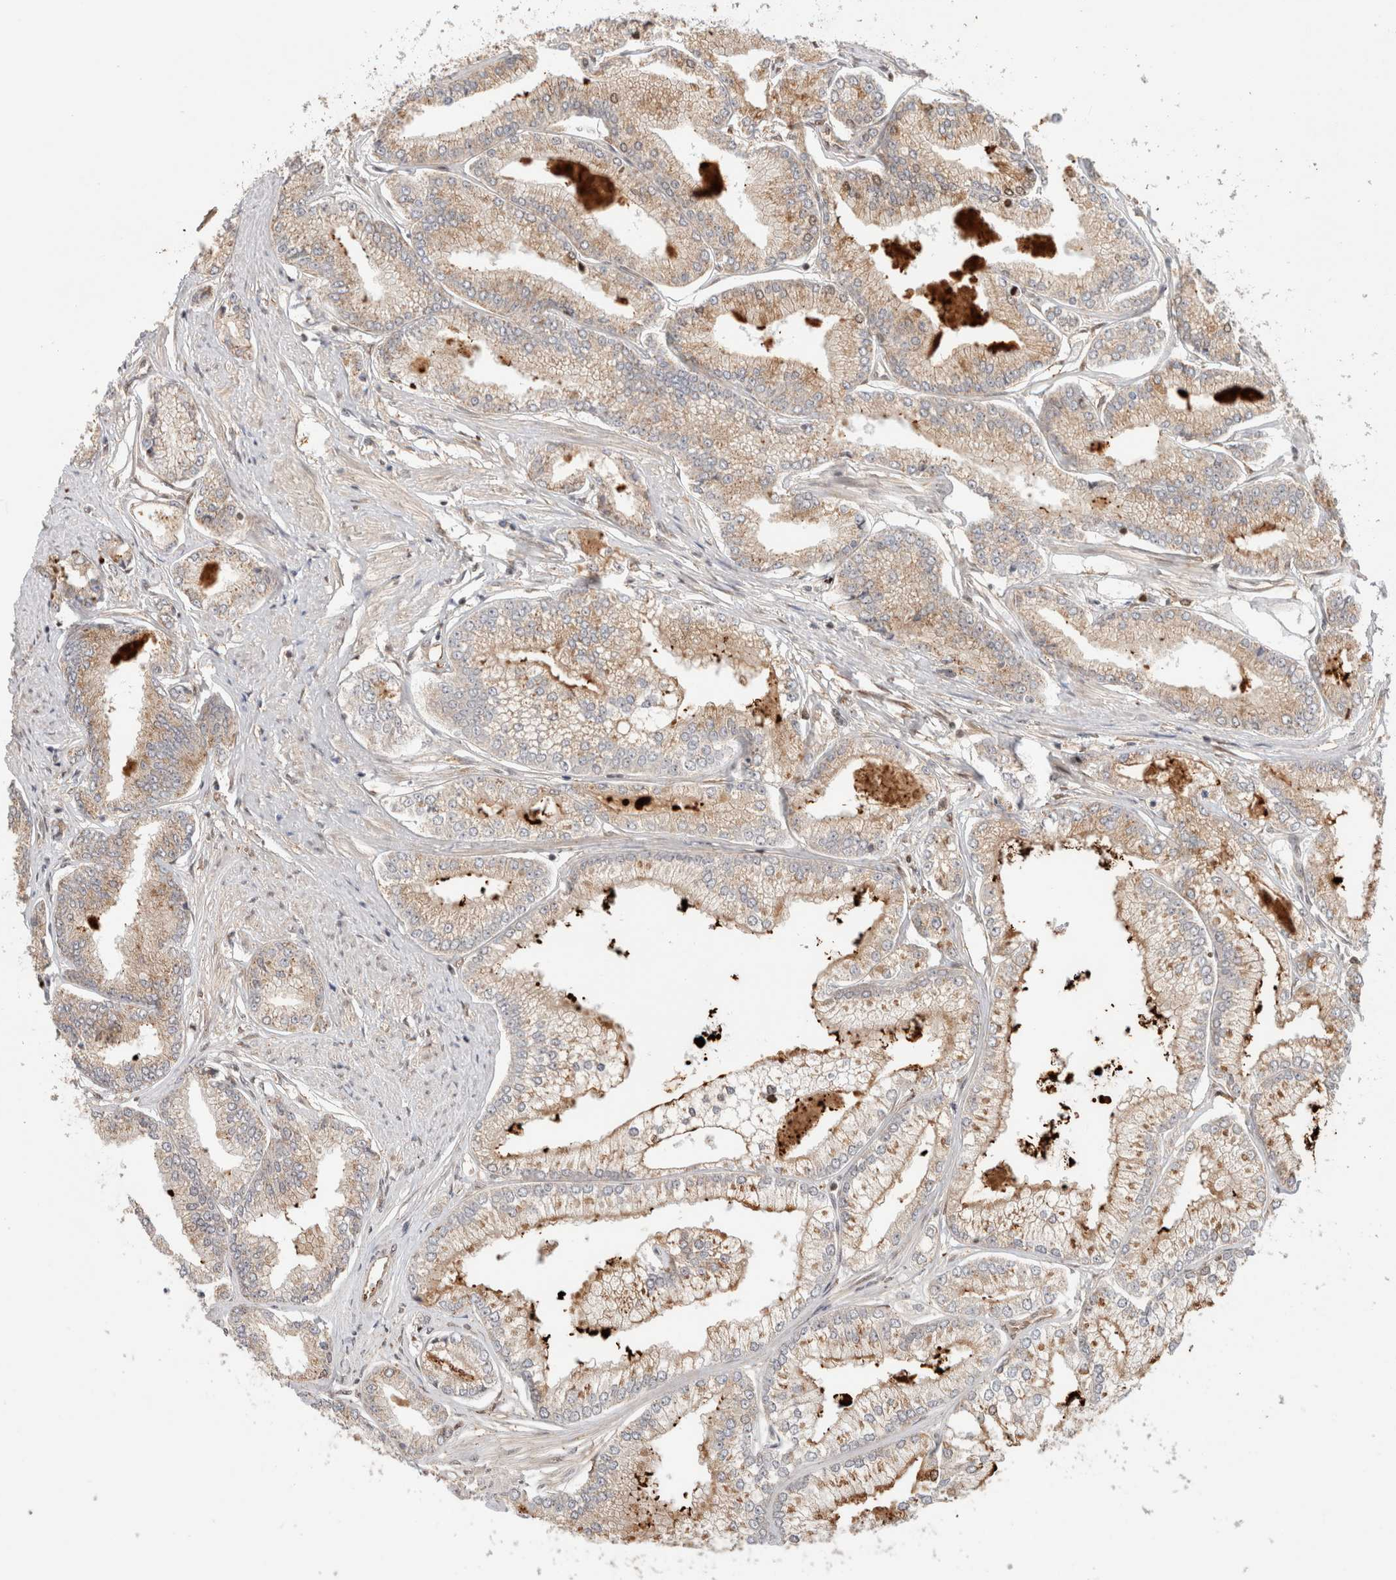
{"staining": {"intensity": "weak", "quantity": "<25%", "location": "cytoplasmic/membranous"}, "tissue": "prostate cancer", "cell_type": "Tumor cells", "image_type": "cancer", "snomed": [{"axis": "morphology", "description": "Adenocarcinoma, Low grade"}, {"axis": "topography", "description": "Prostate"}], "caption": "Immunohistochemical staining of human low-grade adenocarcinoma (prostate) demonstrates no significant positivity in tumor cells.", "gene": "OTUD6B", "patient": {"sex": "male", "age": 52}}